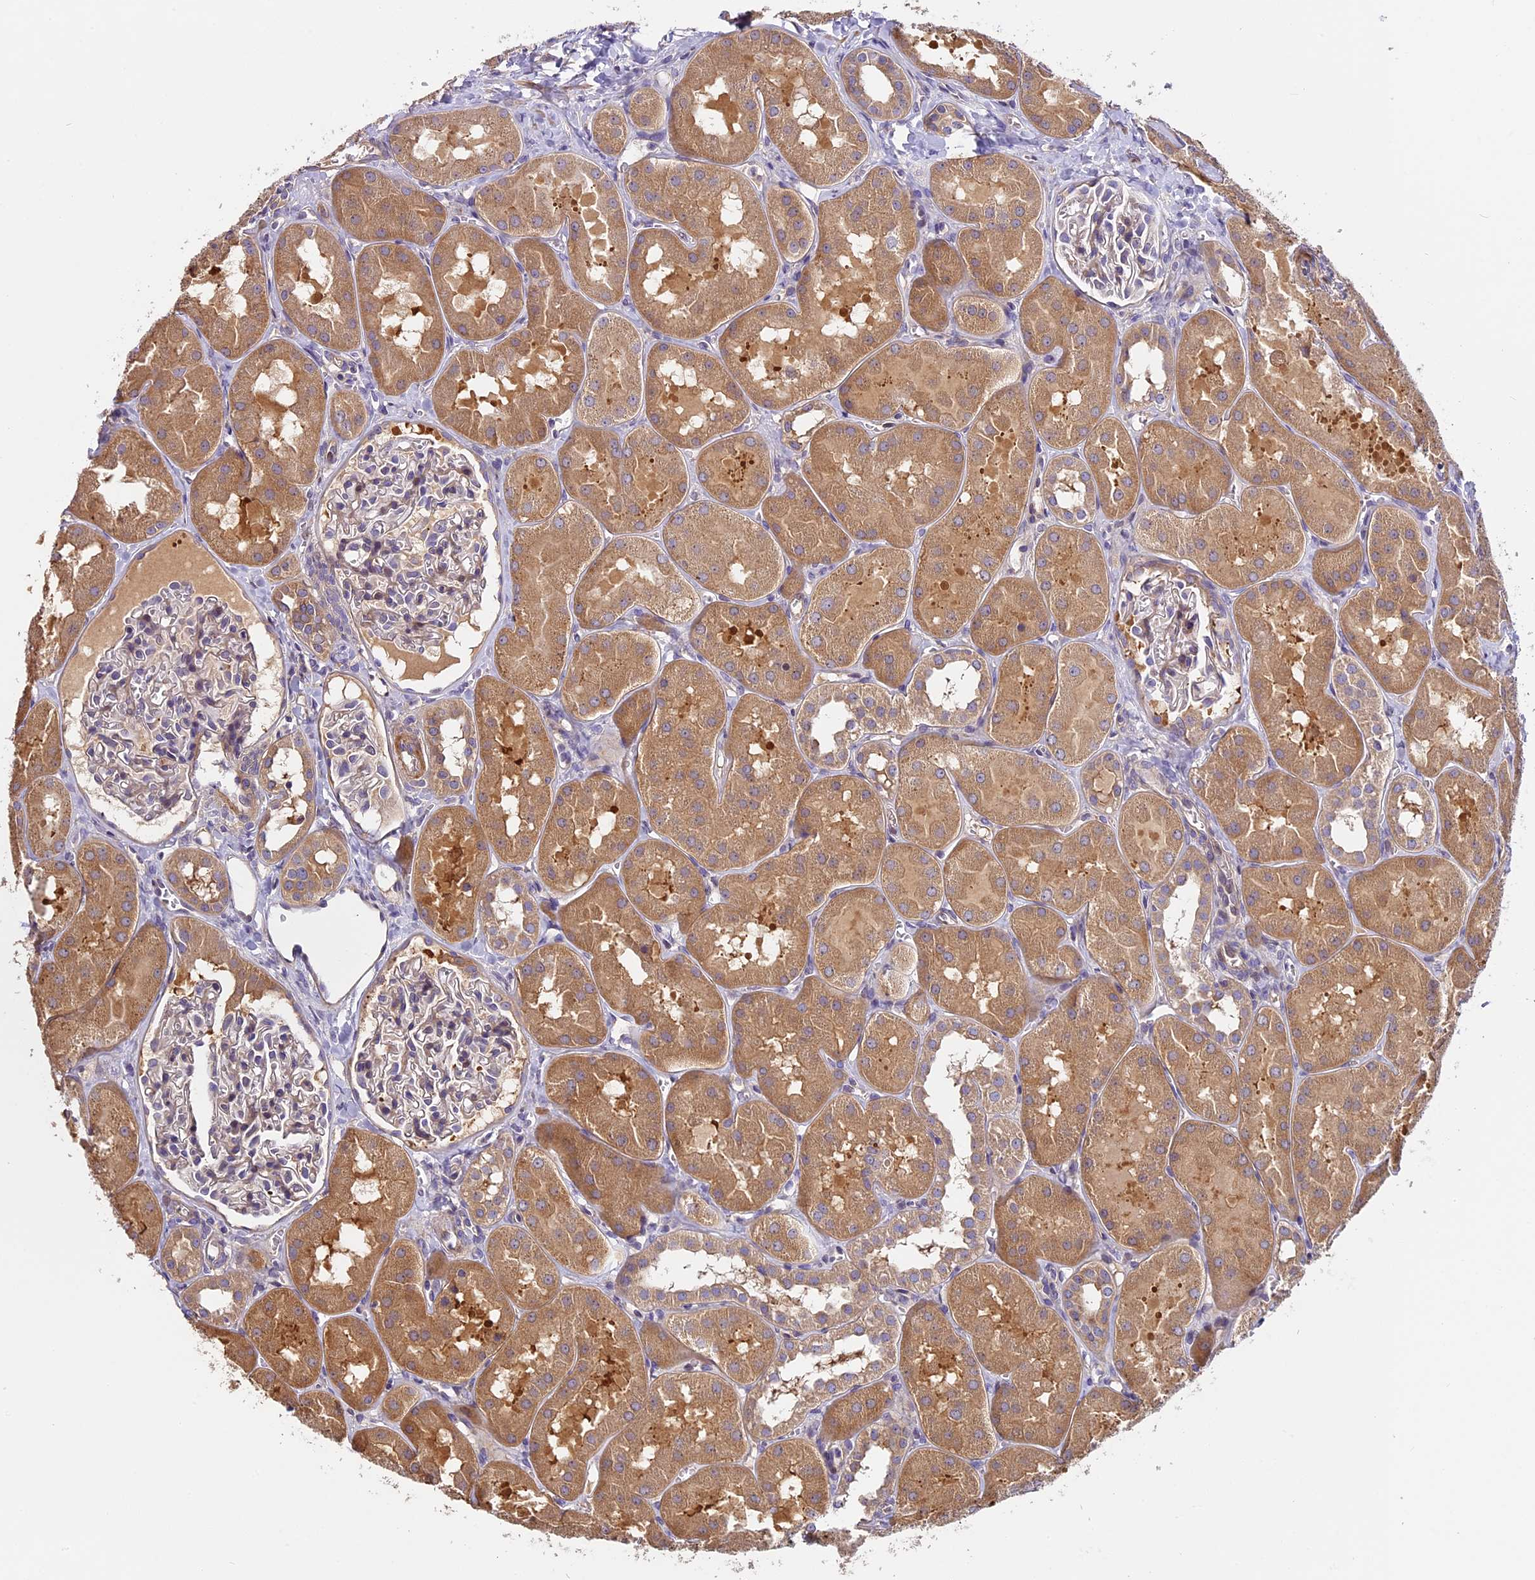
{"staining": {"intensity": "weak", "quantity": "<25%", "location": "cytoplasmic/membranous"}, "tissue": "kidney", "cell_type": "Cells in glomeruli", "image_type": "normal", "snomed": [{"axis": "morphology", "description": "Normal tissue, NOS"}, {"axis": "topography", "description": "Kidney"}, {"axis": "topography", "description": "Urinary bladder"}], "caption": "Immunohistochemical staining of unremarkable human kidney reveals no significant expression in cells in glomeruli.", "gene": "FAM98C", "patient": {"sex": "male", "age": 16}}